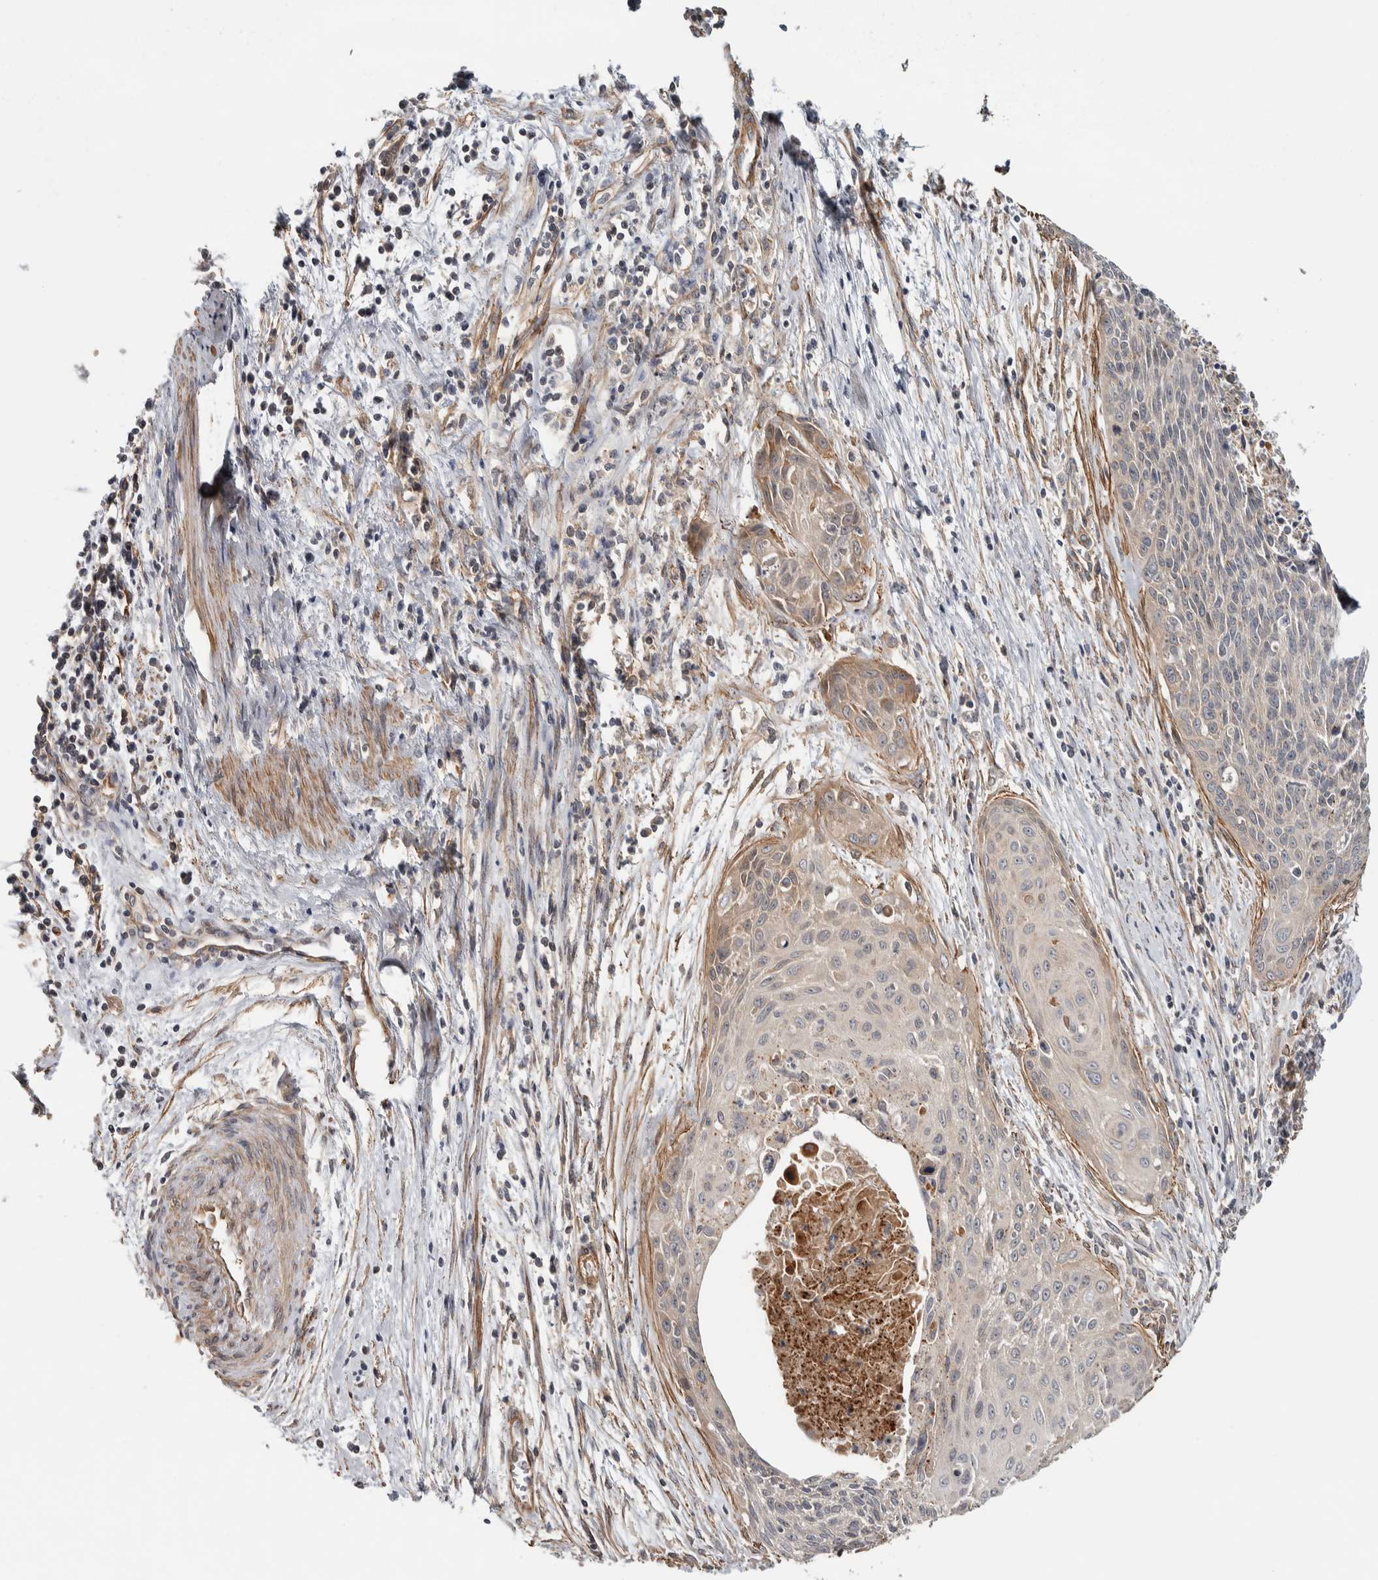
{"staining": {"intensity": "negative", "quantity": "none", "location": "none"}, "tissue": "cervical cancer", "cell_type": "Tumor cells", "image_type": "cancer", "snomed": [{"axis": "morphology", "description": "Squamous cell carcinoma, NOS"}, {"axis": "topography", "description": "Cervix"}], "caption": "A photomicrograph of human squamous cell carcinoma (cervical) is negative for staining in tumor cells. (DAB IHC with hematoxylin counter stain).", "gene": "TBC1D31", "patient": {"sex": "female", "age": 55}}